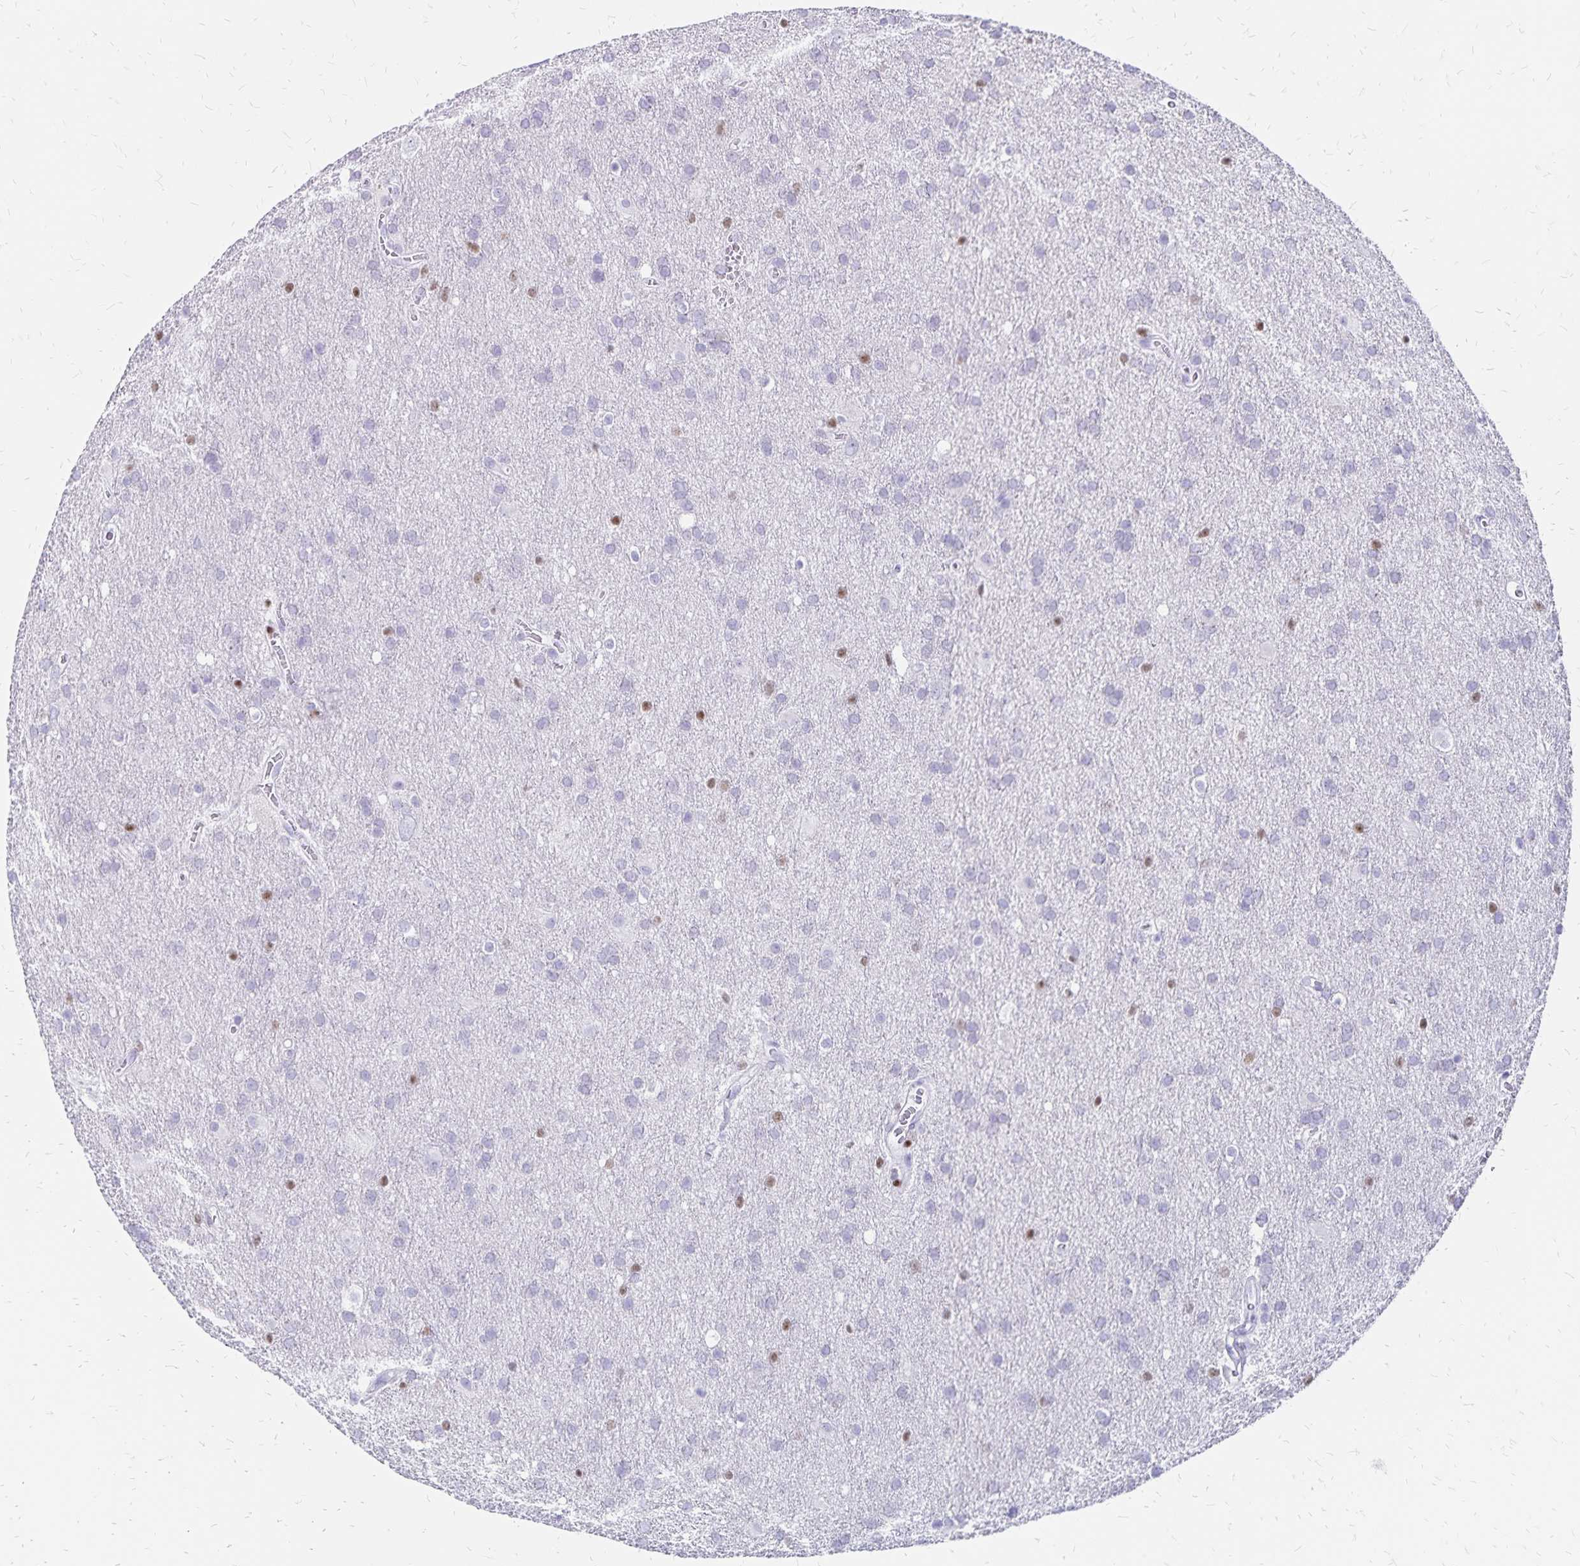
{"staining": {"intensity": "negative", "quantity": "none", "location": "none"}, "tissue": "glioma", "cell_type": "Tumor cells", "image_type": "cancer", "snomed": [{"axis": "morphology", "description": "Glioma, malignant, Low grade"}, {"axis": "topography", "description": "Brain"}], "caption": "Histopathology image shows no protein expression in tumor cells of malignant glioma (low-grade) tissue.", "gene": "IKZF1", "patient": {"sex": "male", "age": 66}}